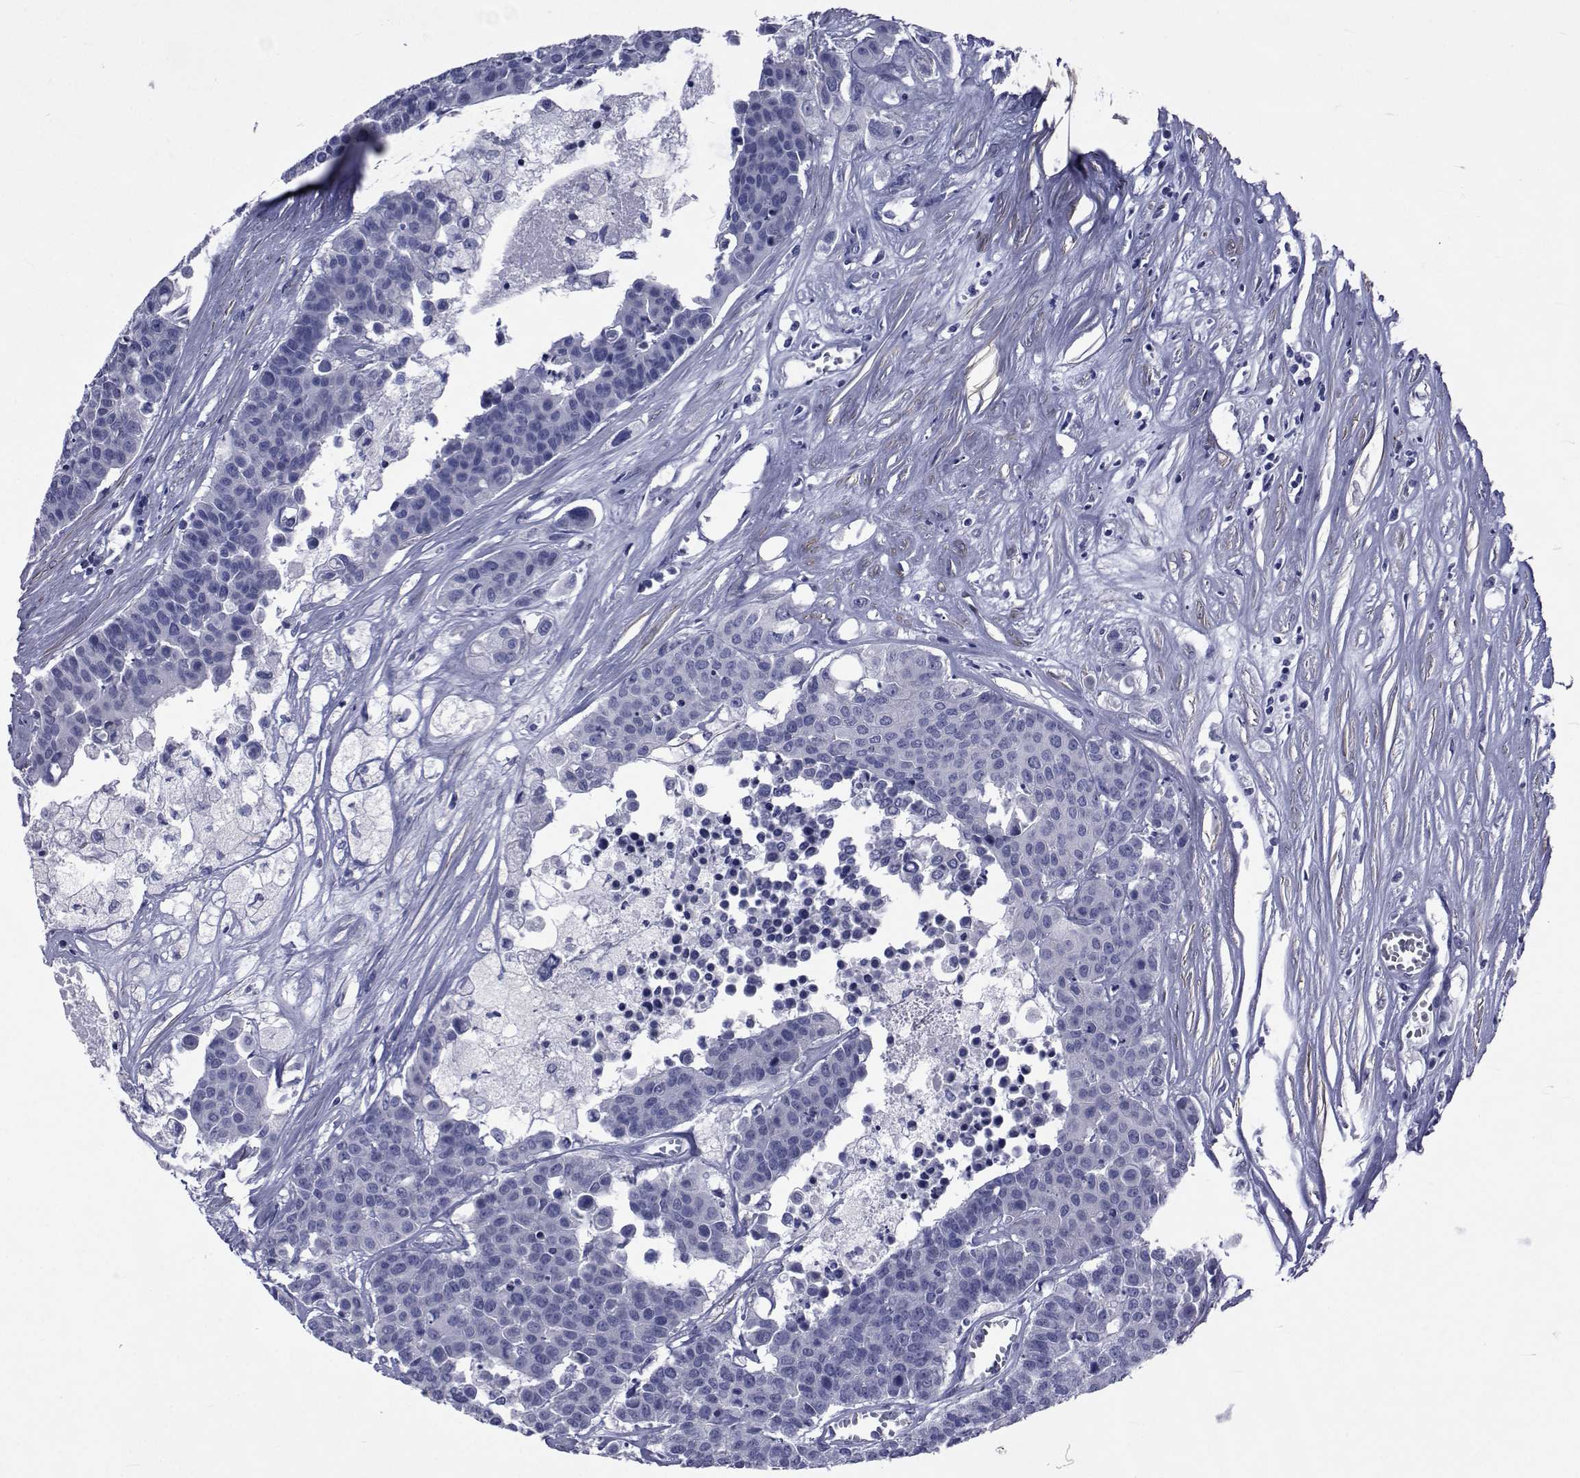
{"staining": {"intensity": "negative", "quantity": "none", "location": "none"}, "tissue": "carcinoid", "cell_type": "Tumor cells", "image_type": "cancer", "snomed": [{"axis": "morphology", "description": "Carcinoid, malignant, NOS"}, {"axis": "topography", "description": "Colon"}], "caption": "Tumor cells are negative for protein expression in human carcinoid.", "gene": "GKAP1", "patient": {"sex": "male", "age": 81}}